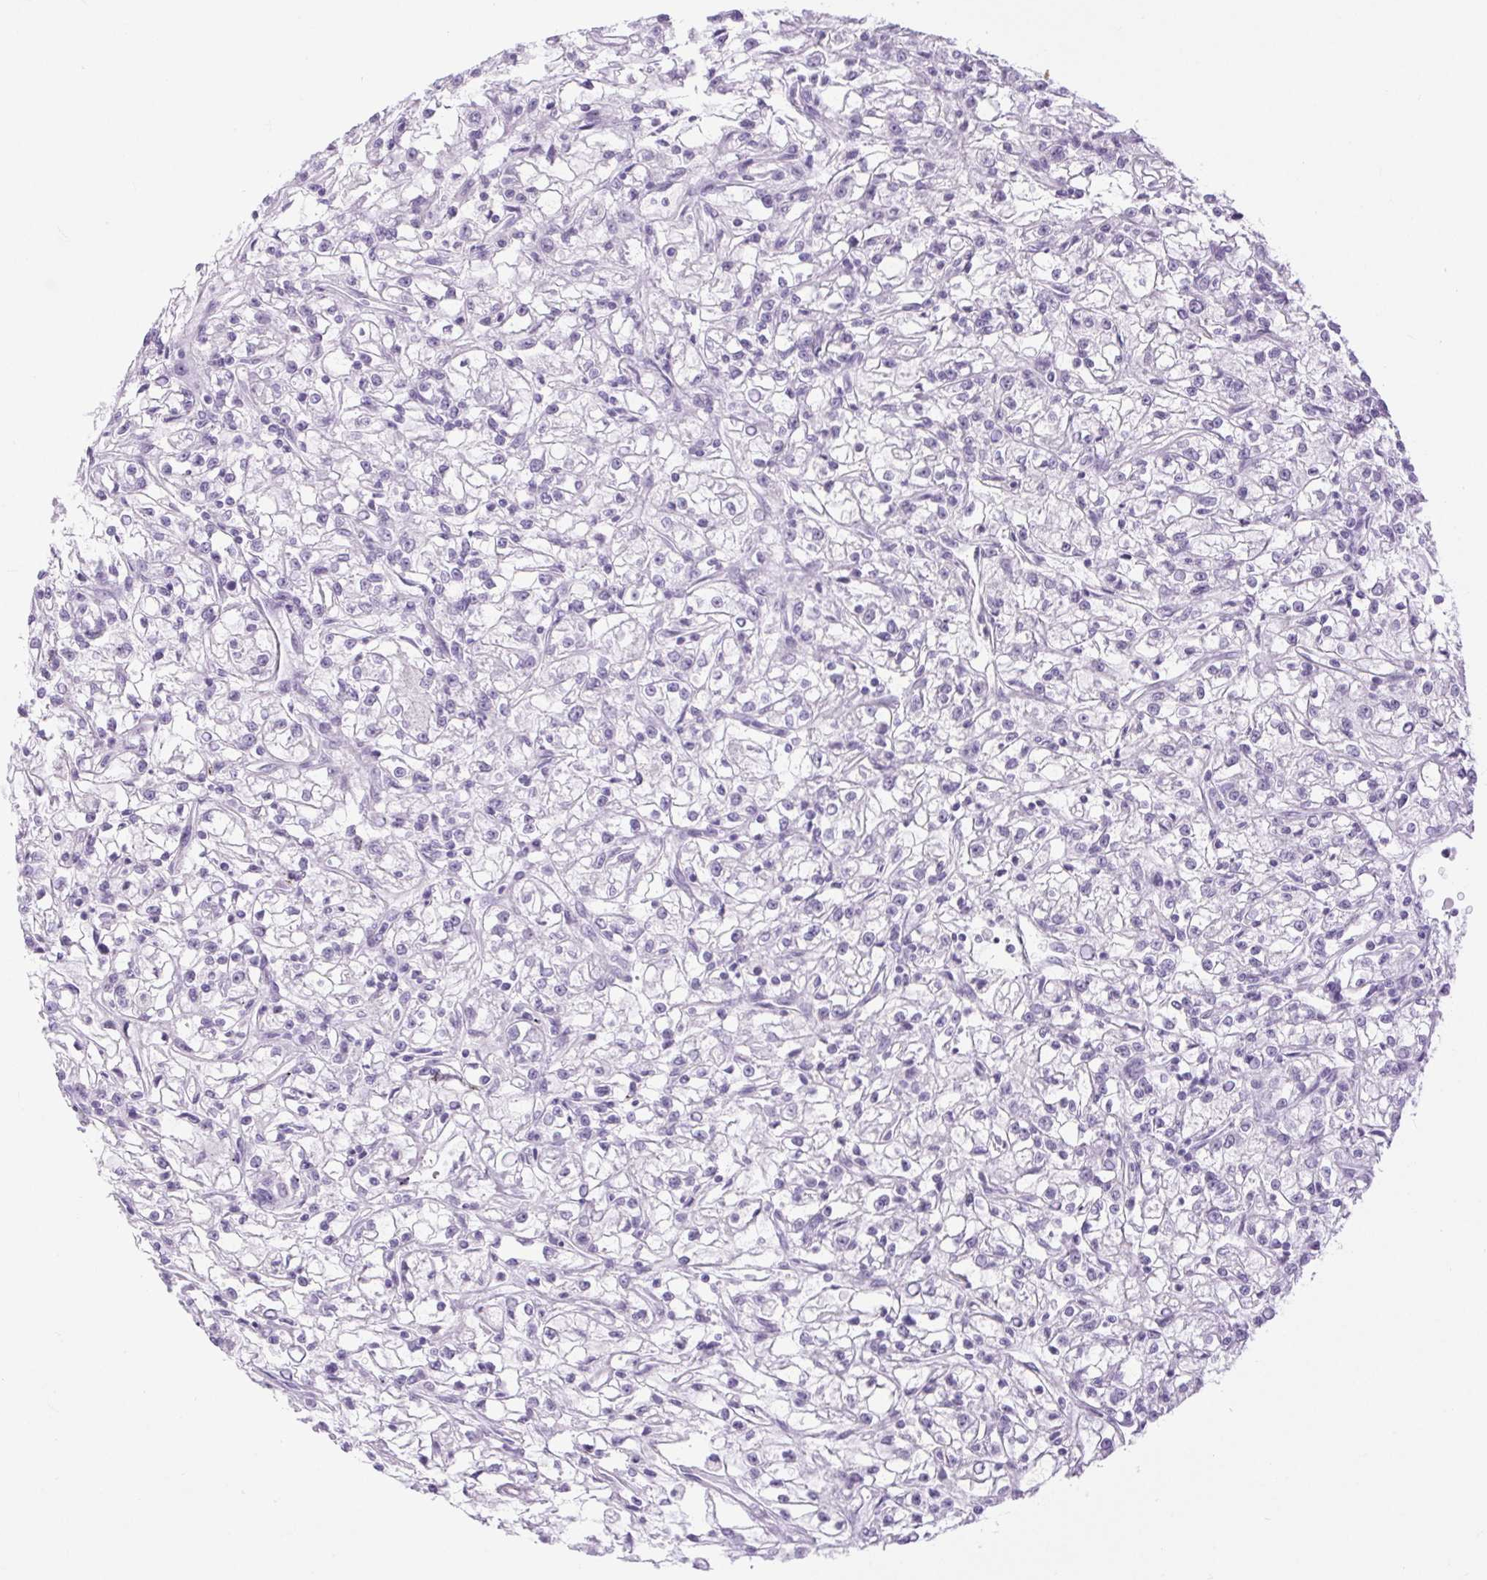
{"staining": {"intensity": "negative", "quantity": "none", "location": "none"}, "tissue": "renal cancer", "cell_type": "Tumor cells", "image_type": "cancer", "snomed": [{"axis": "morphology", "description": "Adenocarcinoma, NOS"}, {"axis": "topography", "description": "Kidney"}], "caption": "IHC micrograph of human adenocarcinoma (renal) stained for a protein (brown), which exhibits no staining in tumor cells.", "gene": "BCAS1", "patient": {"sex": "female", "age": 59}}